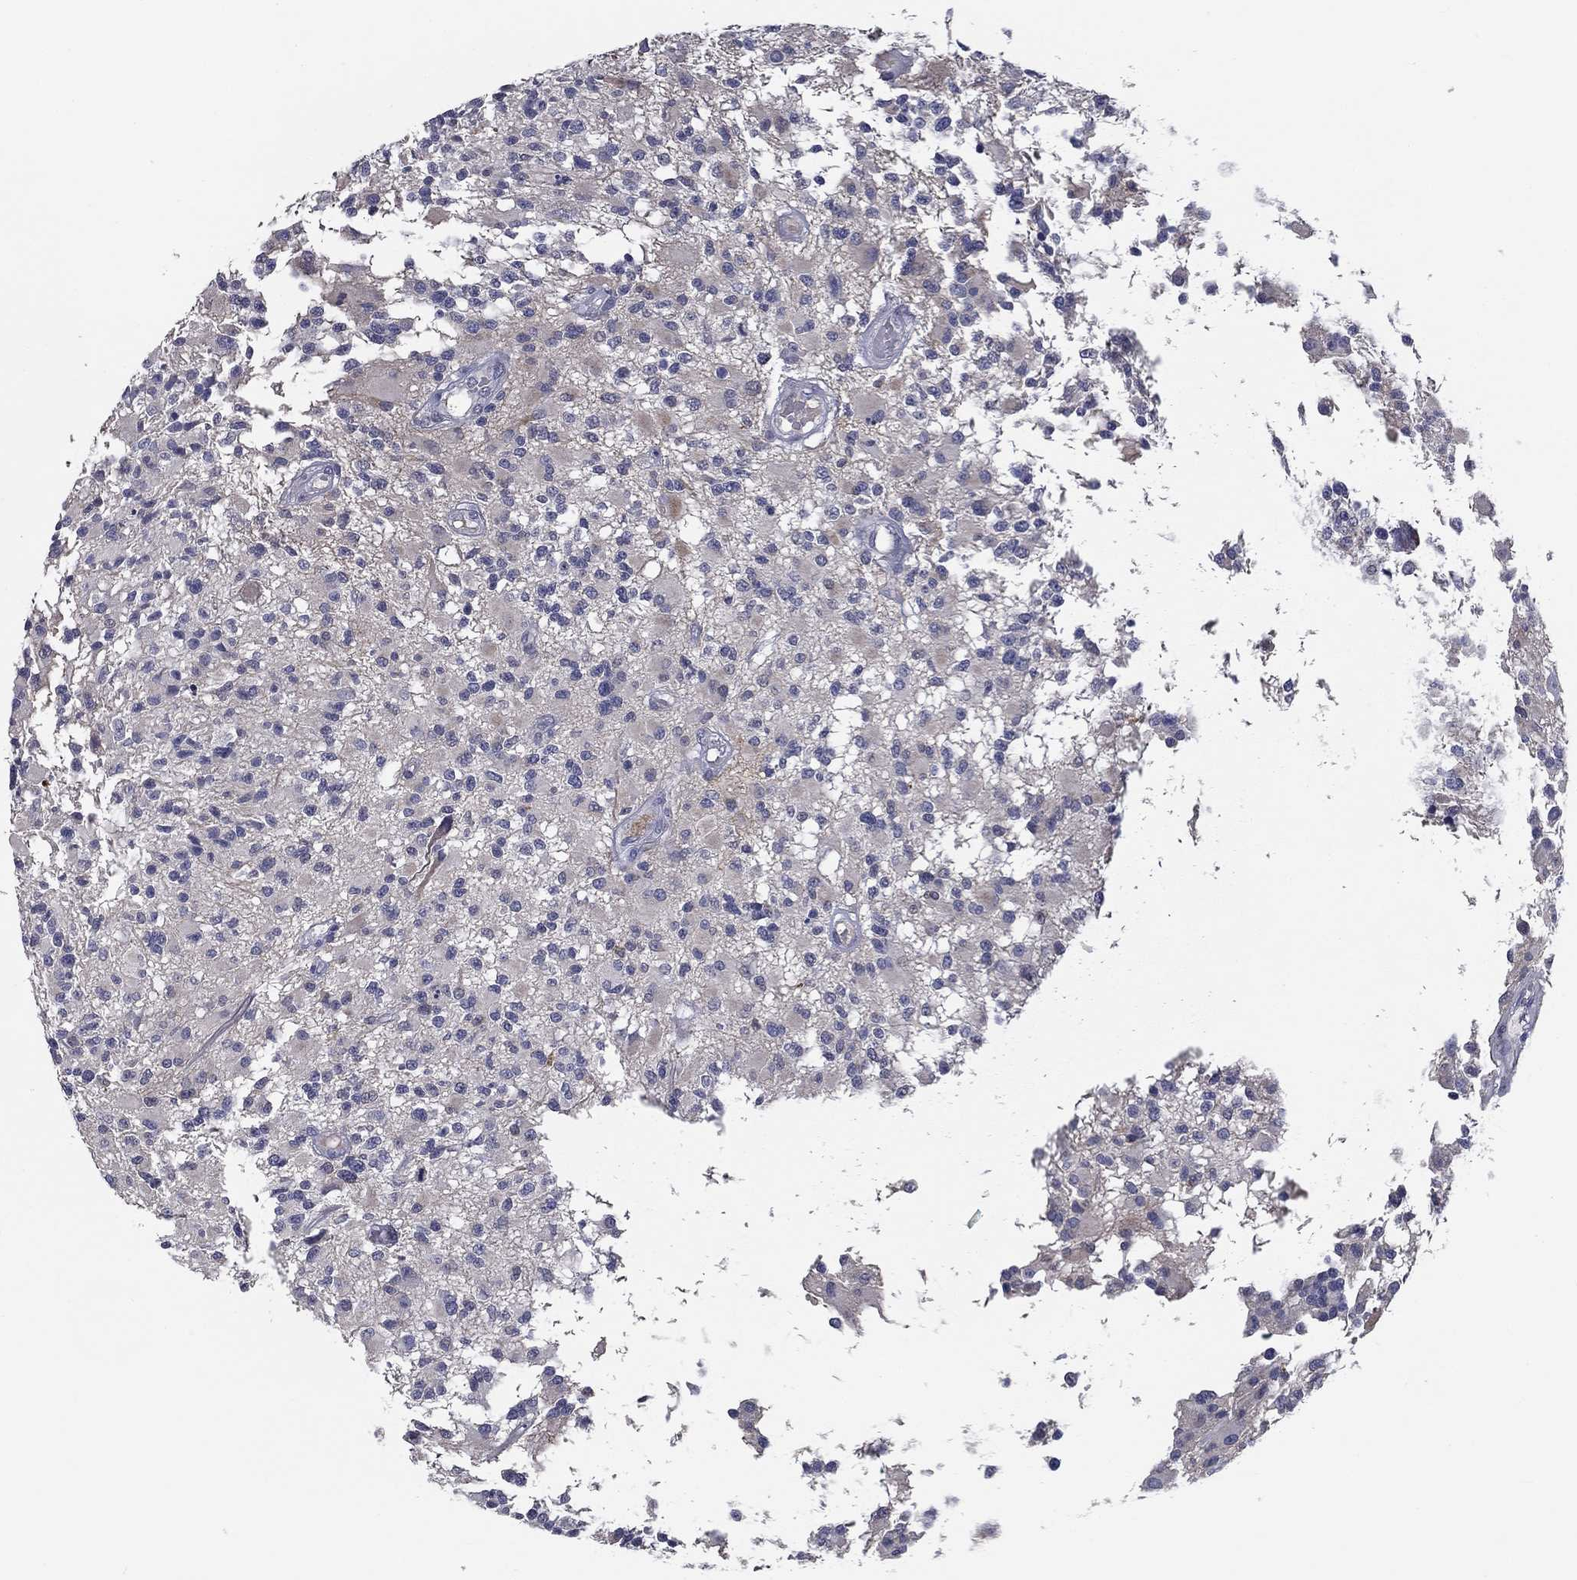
{"staining": {"intensity": "negative", "quantity": "none", "location": "none"}, "tissue": "glioma", "cell_type": "Tumor cells", "image_type": "cancer", "snomed": [{"axis": "morphology", "description": "Glioma, malignant, High grade"}, {"axis": "topography", "description": "Brain"}], "caption": "Immunohistochemistry of human glioma demonstrates no staining in tumor cells.", "gene": "CD274", "patient": {"sex": "female", "age": 63}}